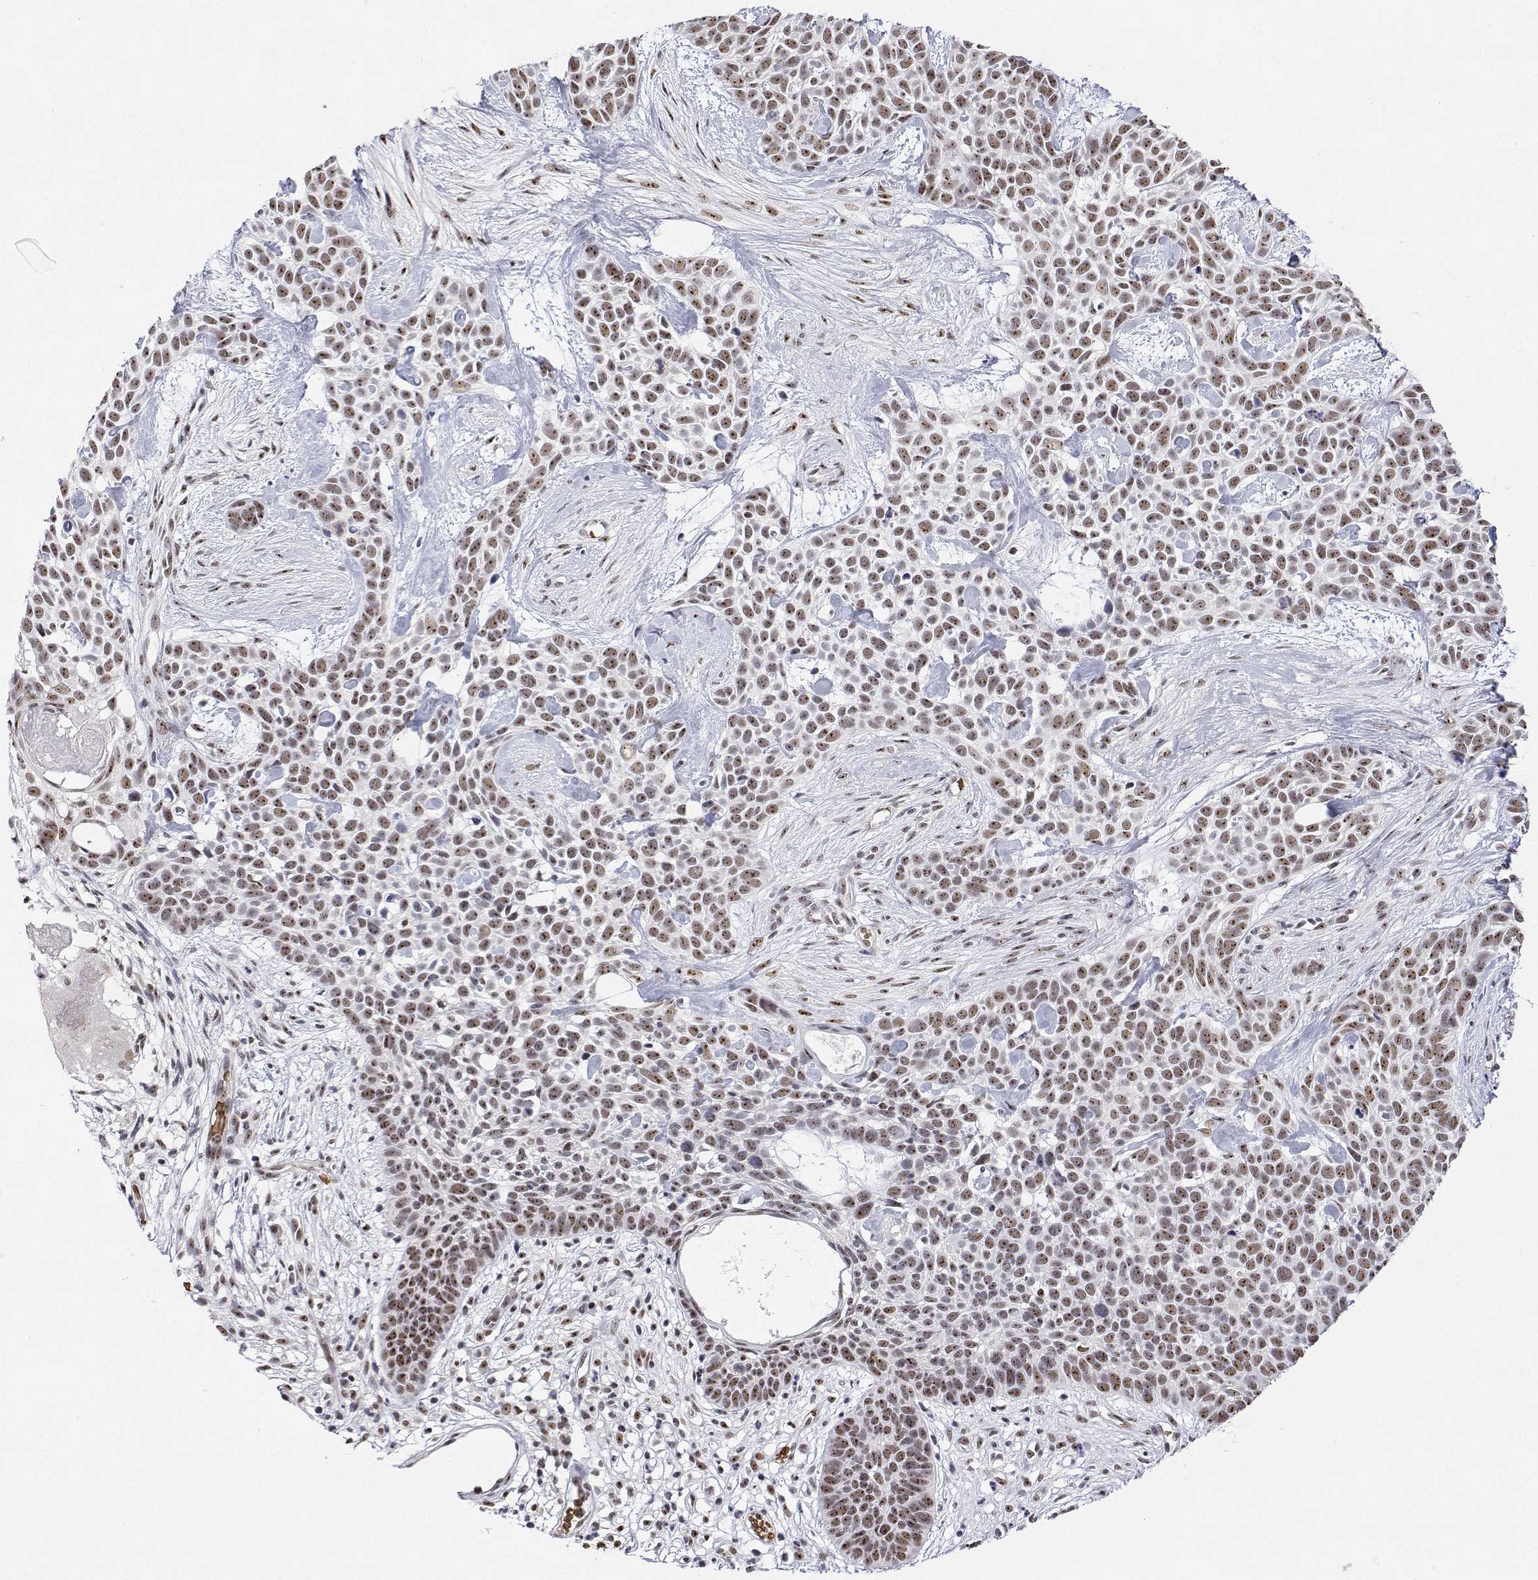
{"staining": {"intensity": "moderate", "quantity": ">75%", "location": "nuclear"}, "tissue": "skin cancer", "cell_type": "Tumor cells", "image_type": "cancer", "snomed": [{"axis": "morphology", "description": "Basal cell carcinoma"}, {"axis": "topography", "description": "Skin"}], "caption": "IHC staining of skin cancer (basal cell carcinoma), which exhibits medium levels of moderate nuclear positivity in about >75% of tumor cells indicating moderate nuclear protein positivity. The staining was performed using DAB (3,3'-diaminobenzidine) (brown) for protein detection and nuclei were counterstained in hematoxylin (blue).", "gene": "ADAR", "patient": {"sex": "male", "age": 69}}